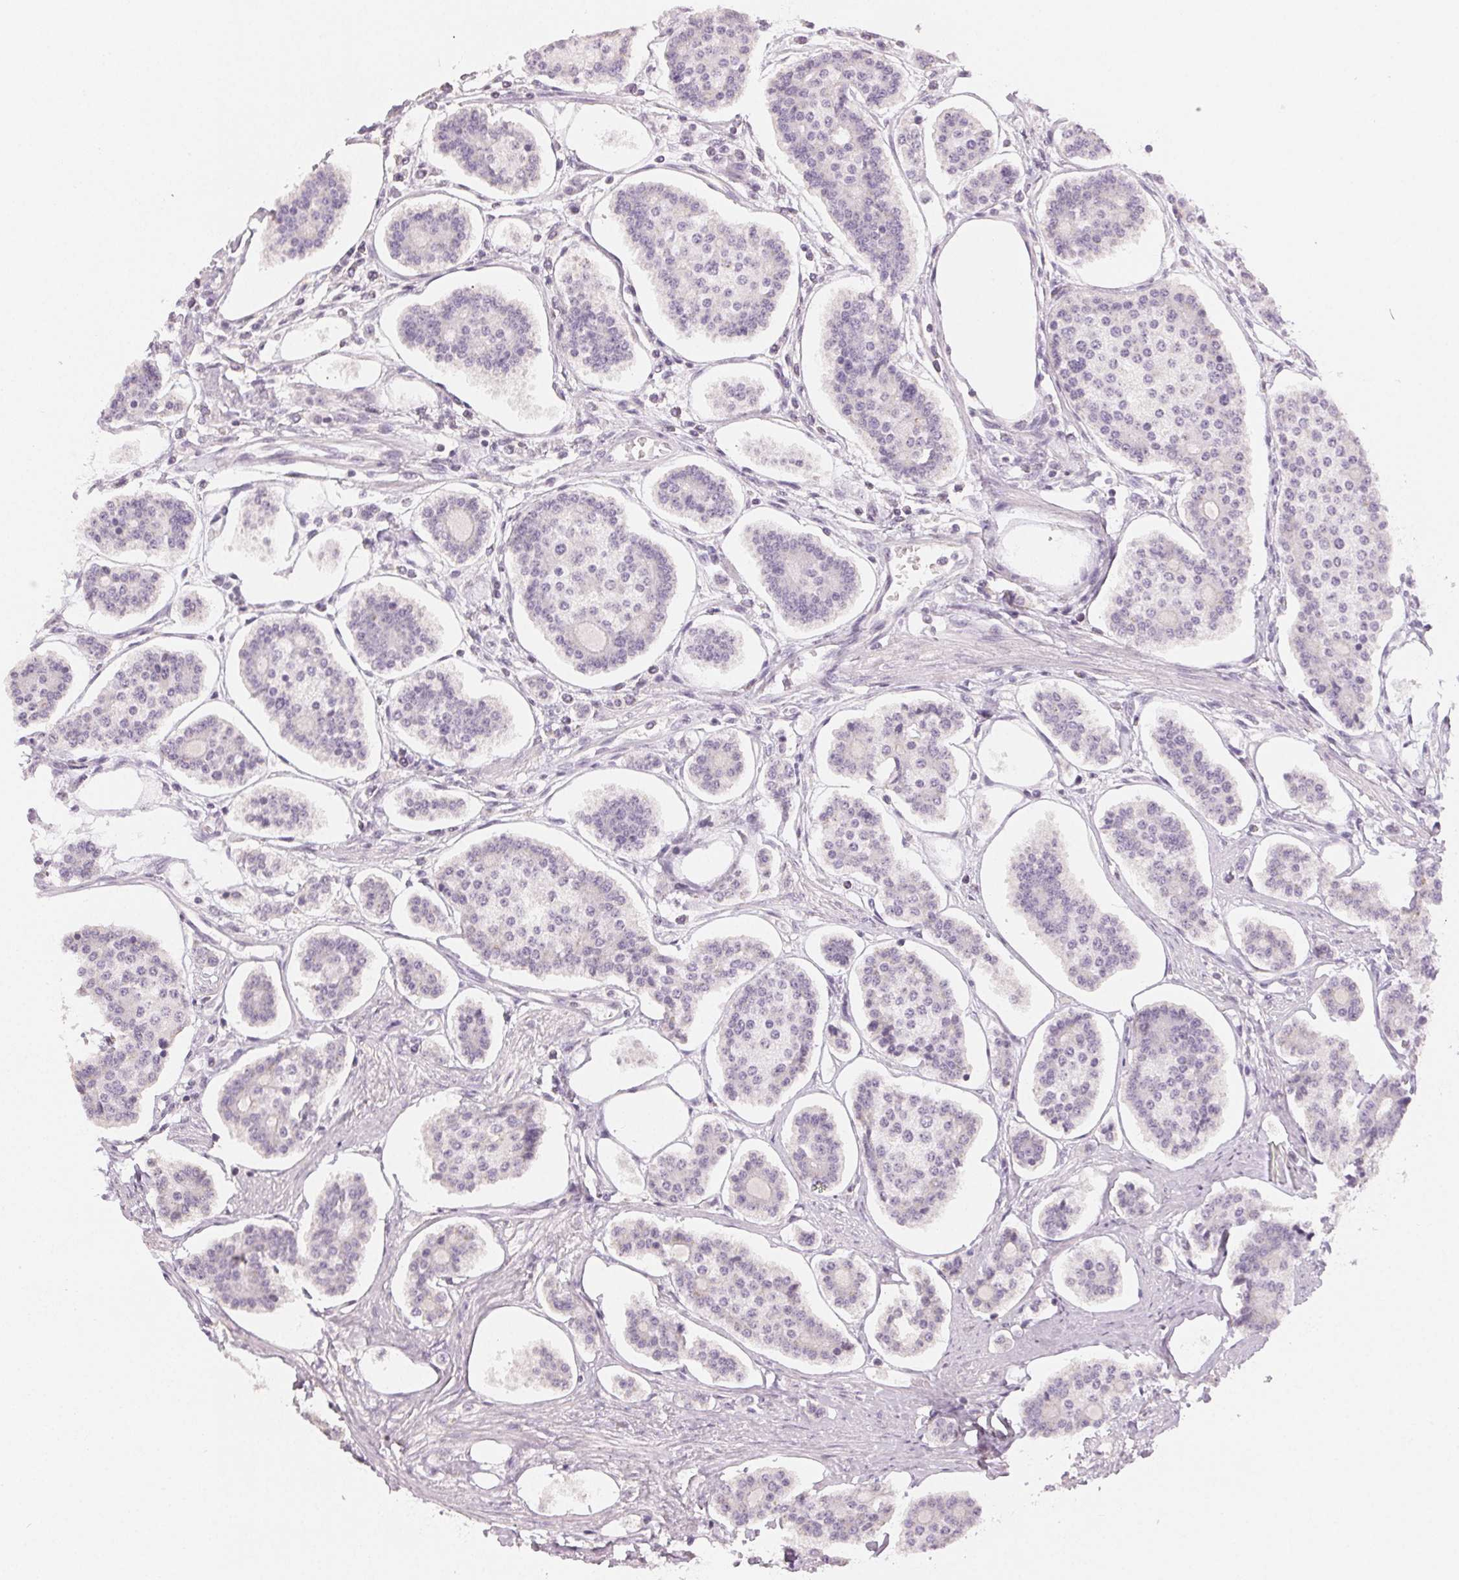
{"staining": {"intensity": "negative", "quantity": "none", "location": "none"}, "tissue": "carcinoid", "cell_type": "Tumor cells", "image_type": "cancer", "snomed": [{"axis": "morphology", "description": "Carcinoid, malignant, NOS"}, {"axis": "topography", "description": "Small intestine"}], "caption": "A high-resolution histopathology image shows immunohistochemistry (IHC) staining of carcinoid, which exhibits no significant positivity in tumor cells.", "gene": "LVRN", "patient": {"sex": "female", "age": 65}}